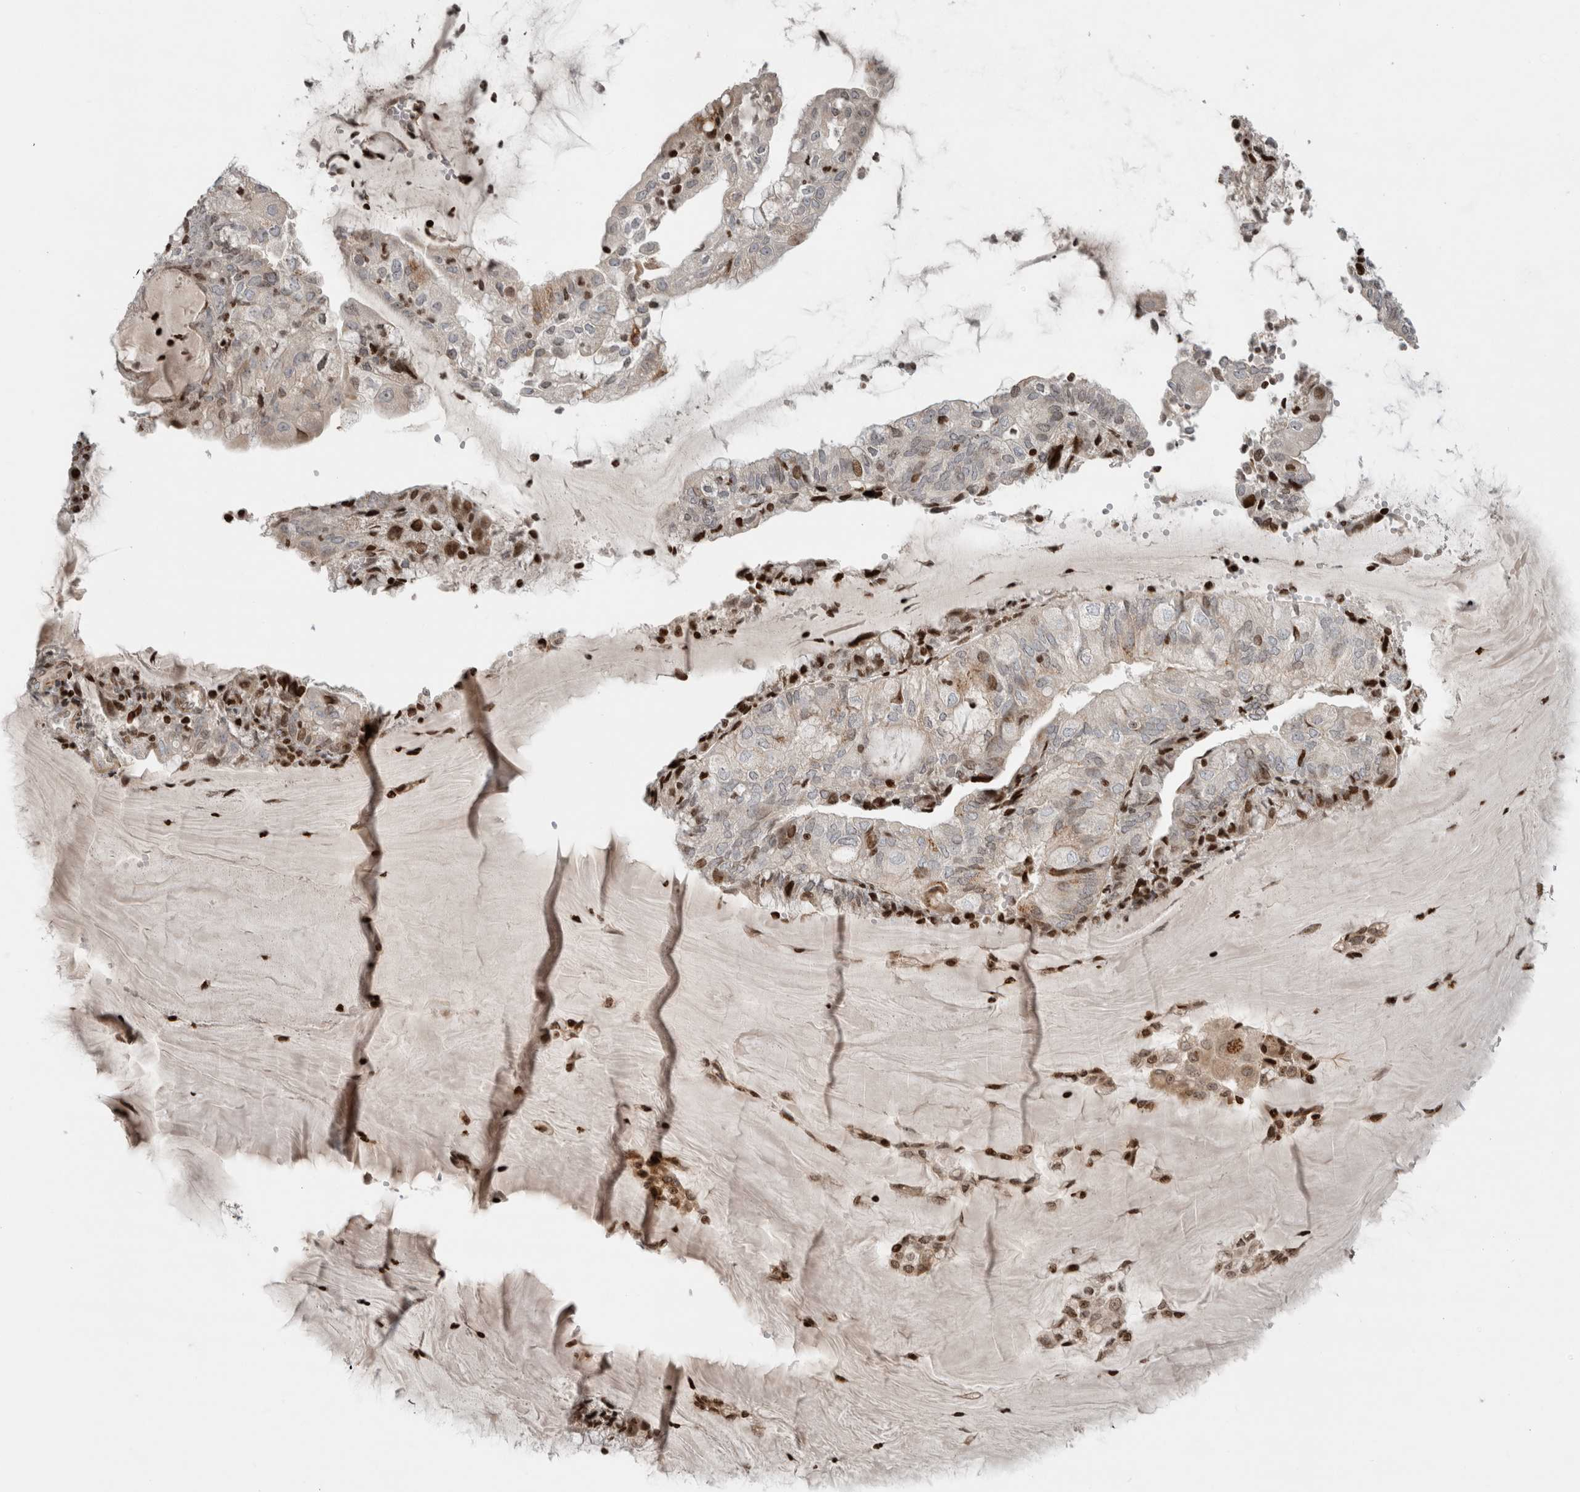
{"staining": {"intensity": "moderate", "quantity": "25%-75%", "location": "nuclear"}, "tissue": "endometrial cancer", "cell_type": "Tumor cells", "image_type": "cancer", "snomed": [{"axis": "morphology", "description": "Adenocarcinoma, NOS"}, {"axis": "topography", "description": "Endometrium"}], "caption": "Brown immunohistochemical staining in endometrial cancer (adenocarcinoma) exhibits moderate nuclear staining in about 25%-75% of tumor cells.", "gene": "GINS4", "patient": {"sex": "female", "age": 81}}